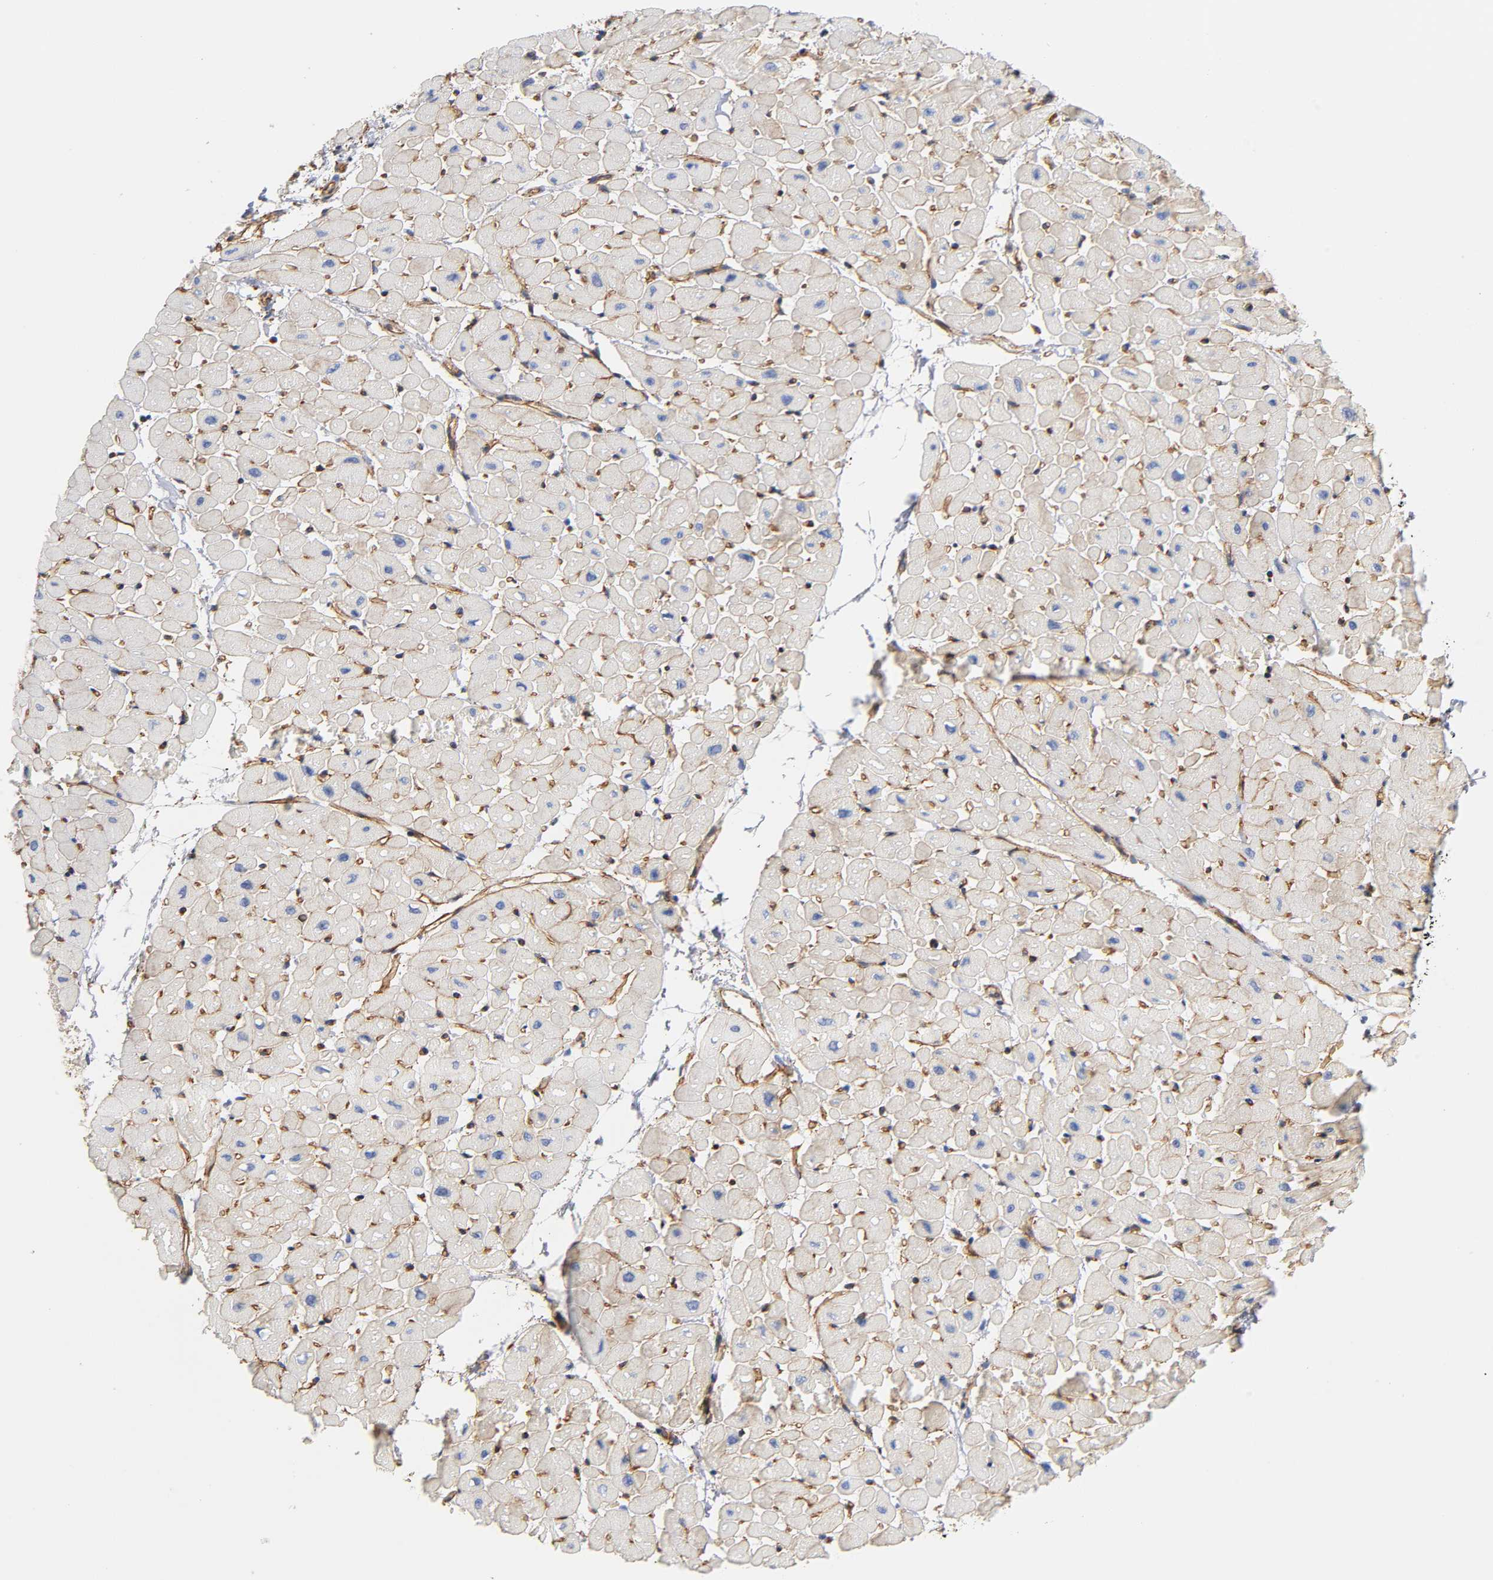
{"staining": {"intensity": "negative", "quantity": "none", "location": "none"}, "tissue": "heart muscle", "cell_type": "Cardiomyocytes", "image_type": "normal", "snomed": [{"axis": "morphology", "description": "Normal tissue, NOS"}, {"axis": "topography", "description": "Heart"}], "caption": "This is an immunohistochemistry (IHC) histopathology image of unremarkable heart muscle. There is no expression in cardiomyocytes.", "gene": "SPTAN1", "patient": {"sex": "male", "age": 45}}